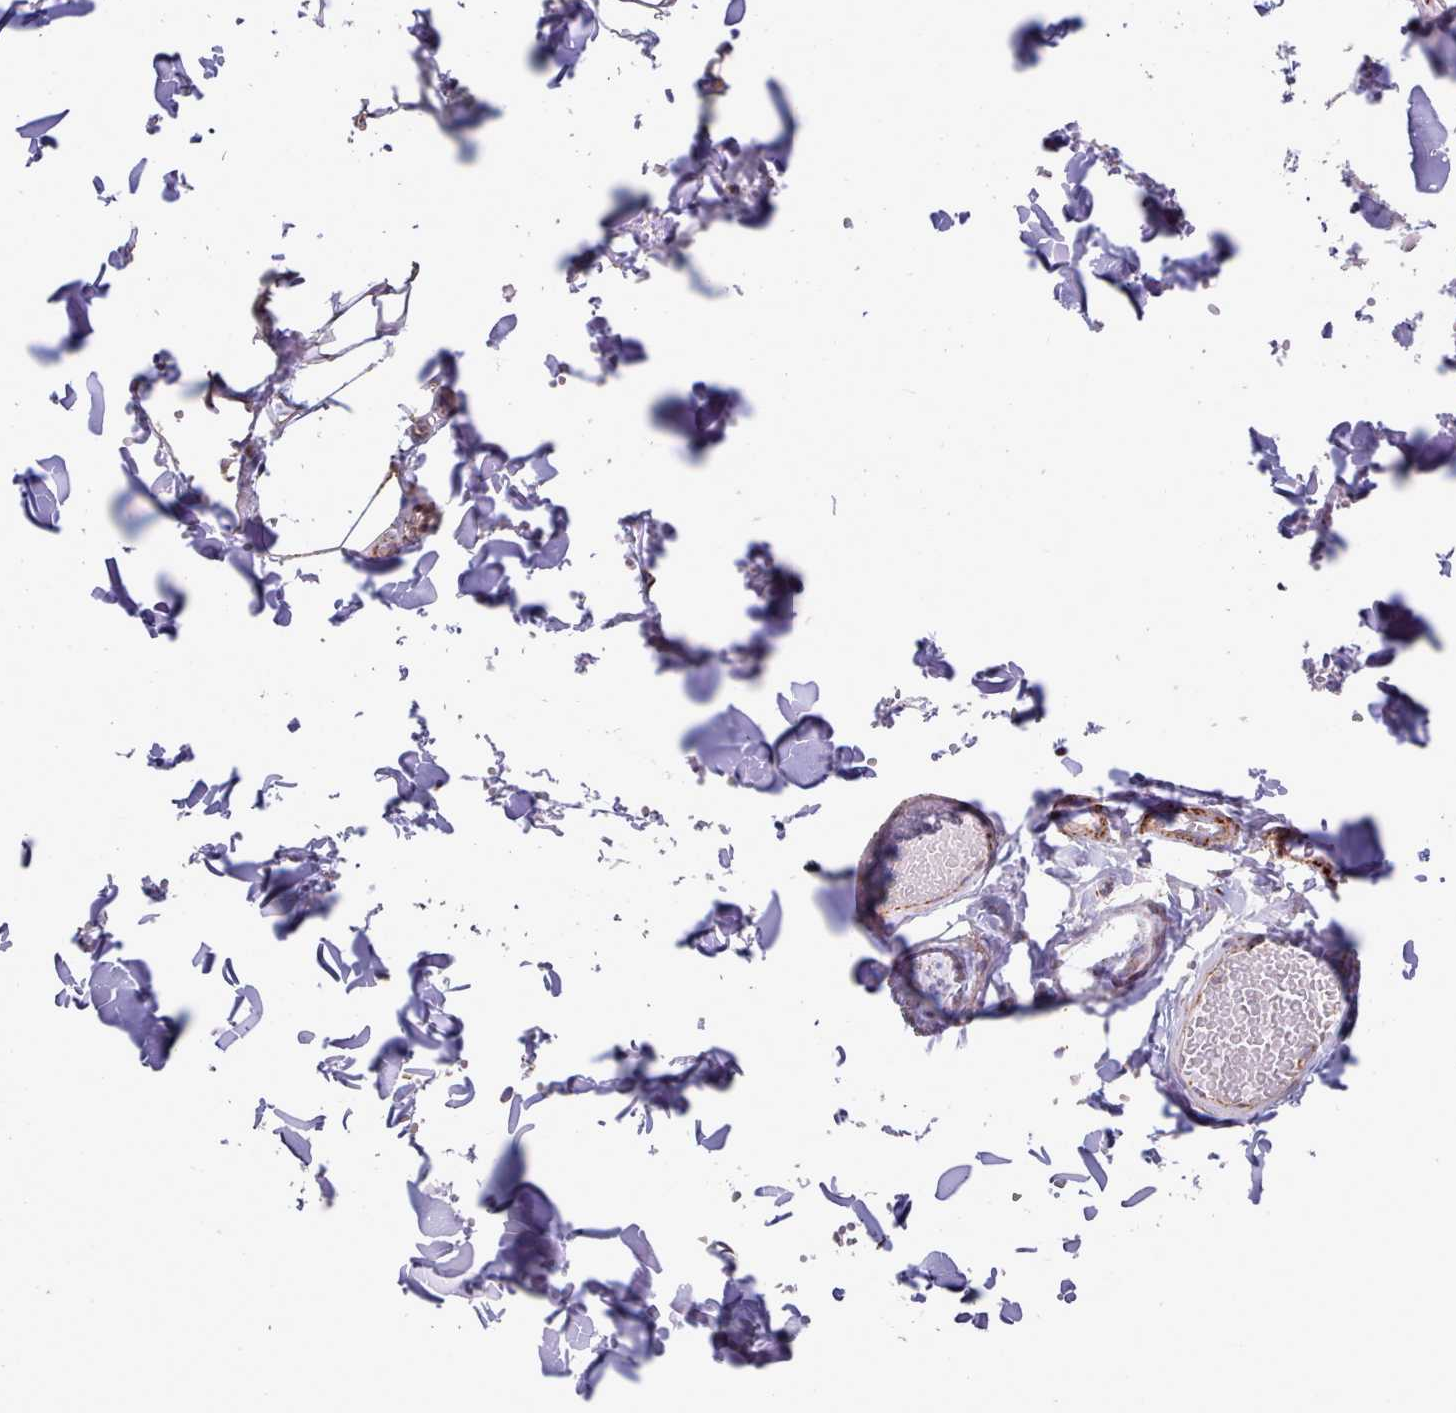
{"staining": {"intensity": "moderate", "quantity": "<25%", "location": "cytoplasmic/membranous"}, "tissue": "soft tissue", "cell_type": "Chondrocytes", "image_type": "normal", "snomed": [{"axis": "morphology", "description": "Normal tissue, NOS"}, {"axis": "topography", "description": "Salivary gland"}, {"axis": "topography", "description": "Peripheral nerve tissue"}], "caption": "Human soft tissue stained with a protein marker shows moderate staining in chondrocytes.", "gene": "HSDL2", "patient": {"sex": "male", "age": 38}}